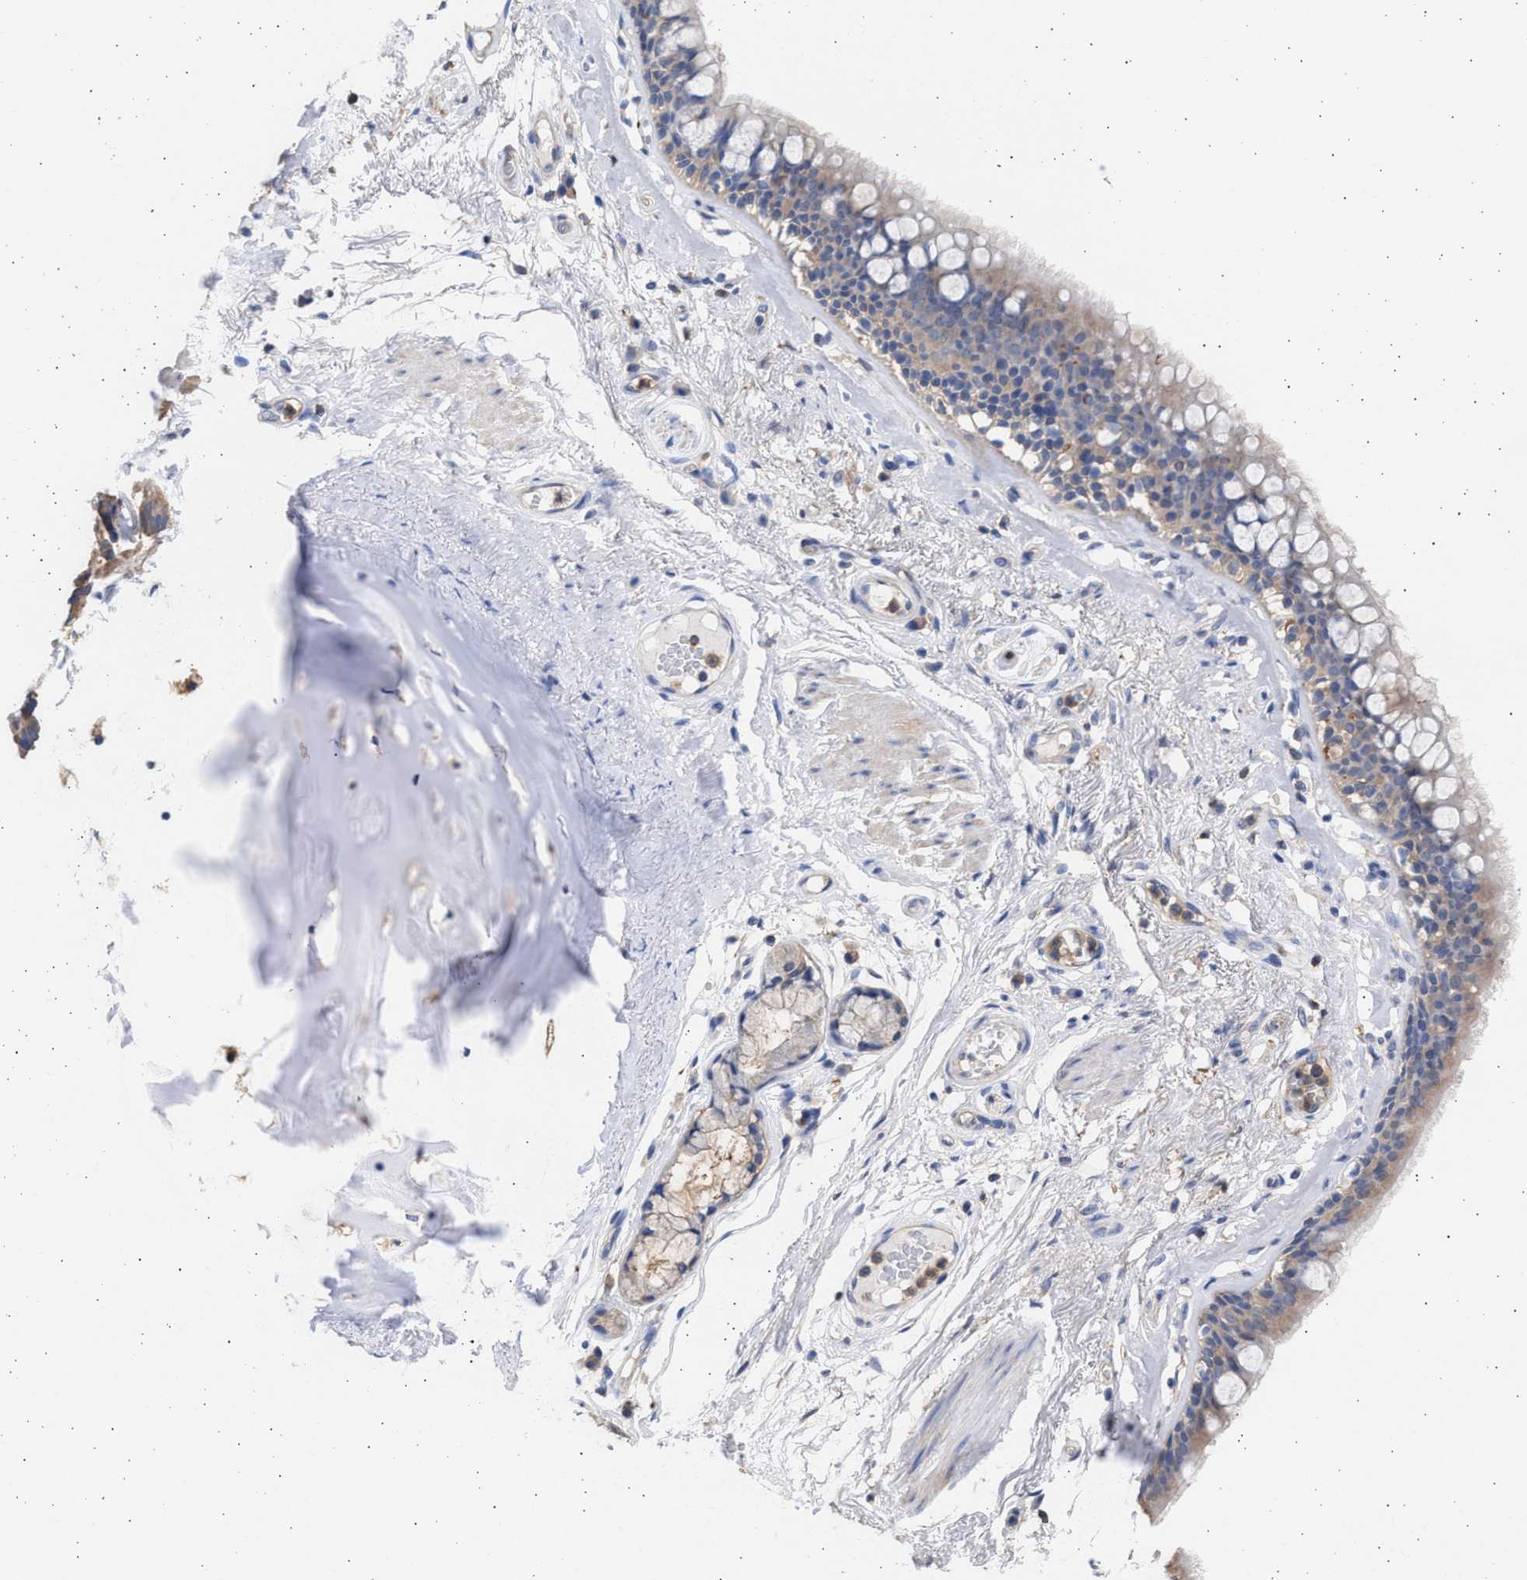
{"staining": {"intensity": "weak", "quantity": "25%-75%", "location": "cytoplasmic/membranous"}, "tissue": "bronchus", "cell_type": "Respiratory epithelial cells", "image_type": "normal", "snomed": [{"axis": "morphology", "description": "Normal tissue, NOS"}, {"axis": "topography", "description": "Cartilage tissue"}], "caption": "Benign bronchus displays weak cytoplasmic/membranous expression in approximately 25%-75% of respiratory epithelial cells, visualized by immunohistochemistry. Nuclei are stained in blue.", "gene": "ALDOC", "patient": {"sex": "female", "age": 63}}